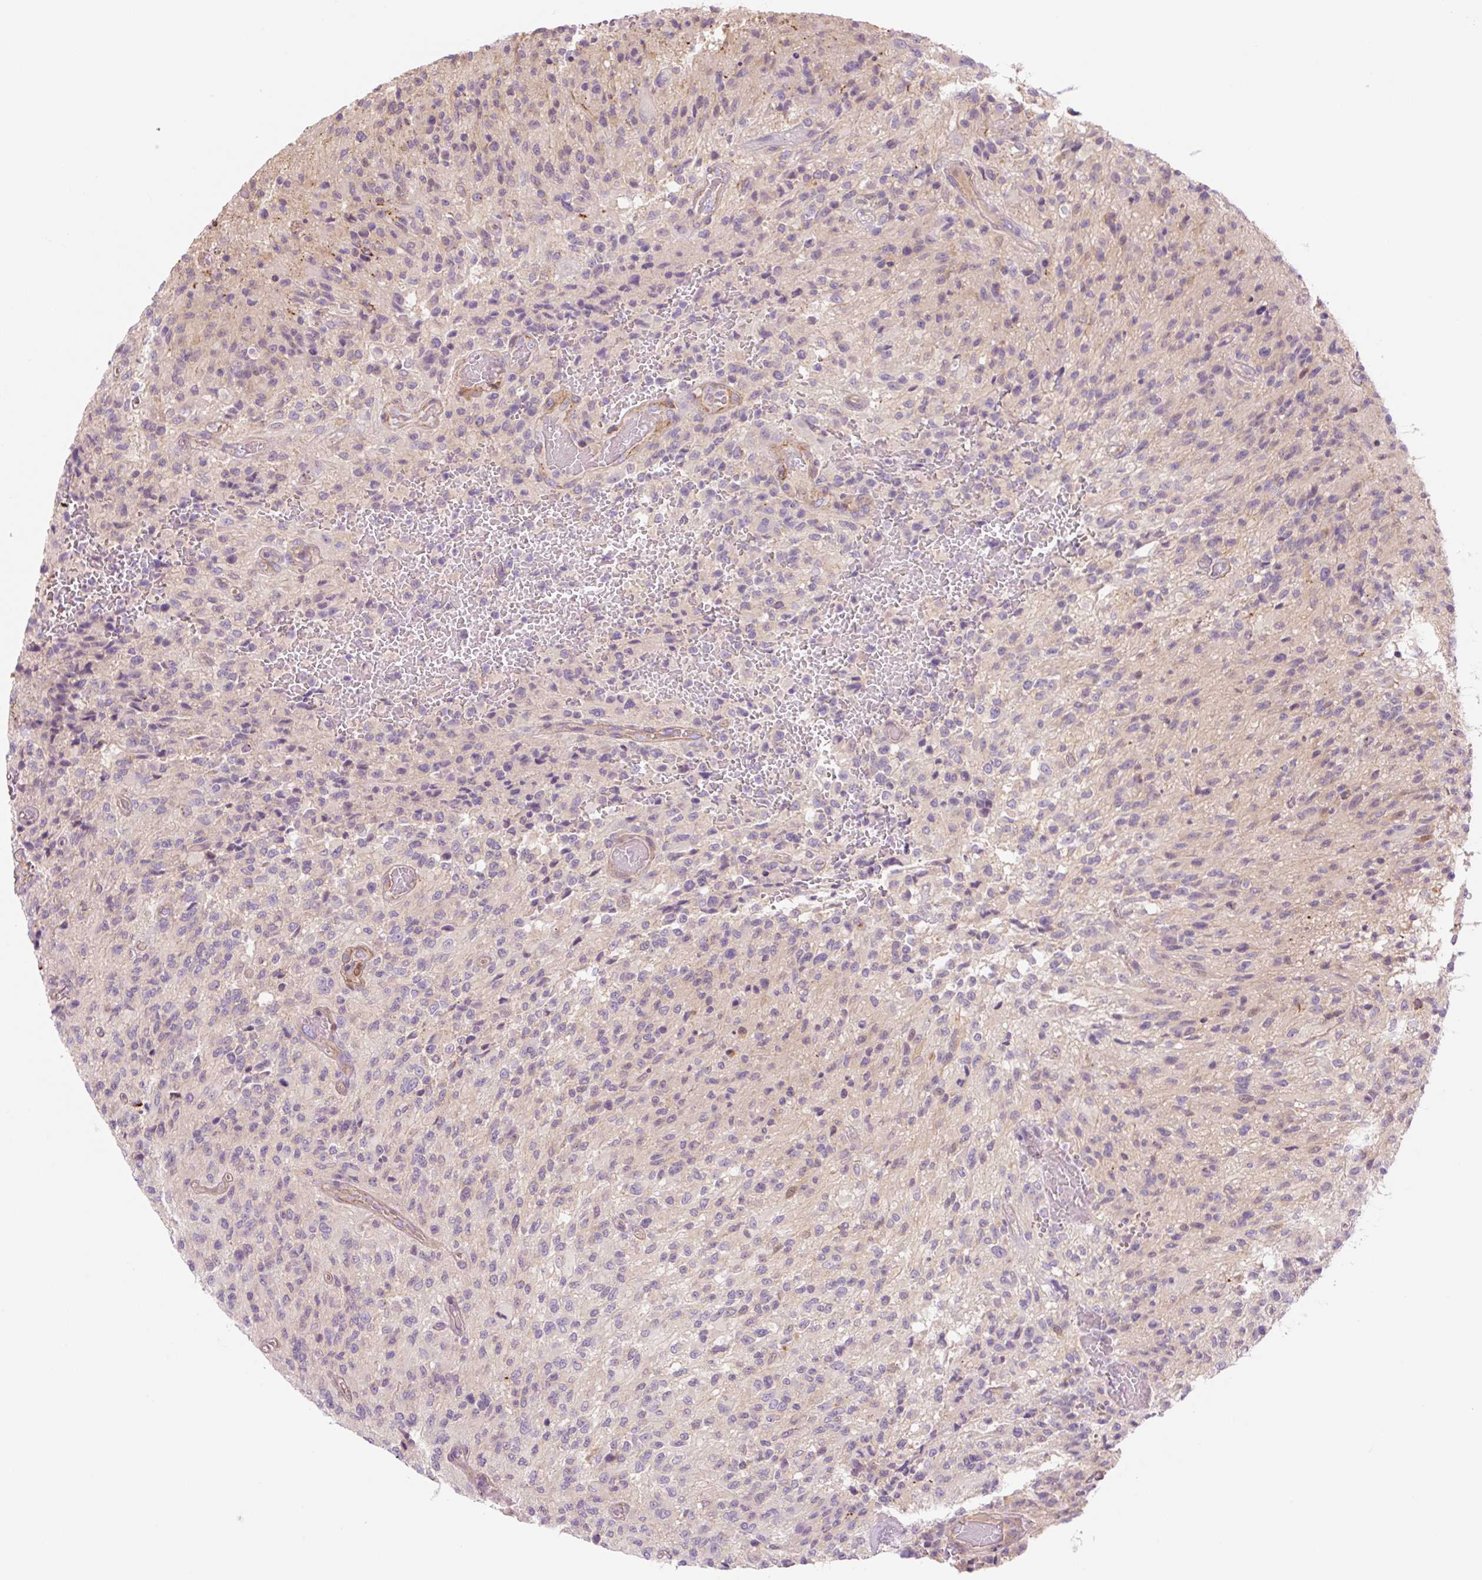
{"staining": {"intensity": "negative", "quantity": "none", "location": "none"}, "tissue": "glioma", "cell_type": "Tumor cells", "image_type": "cancer", "snomed": [{"axis": "morphology", "description": "Normal tissue, NOS"}, {"axis": "morphology", "description": "Glioma, malignant, High grade"}, {"axis": "topography", "description": "Cerebral cortex"}], "caption": "High power microscopy micrograph of an immunohistochemistry image of glioma, revealing no significant expression in tumor cells.", "gene": "NLRP5", "patient": {"sex": "male", "age": 56}}